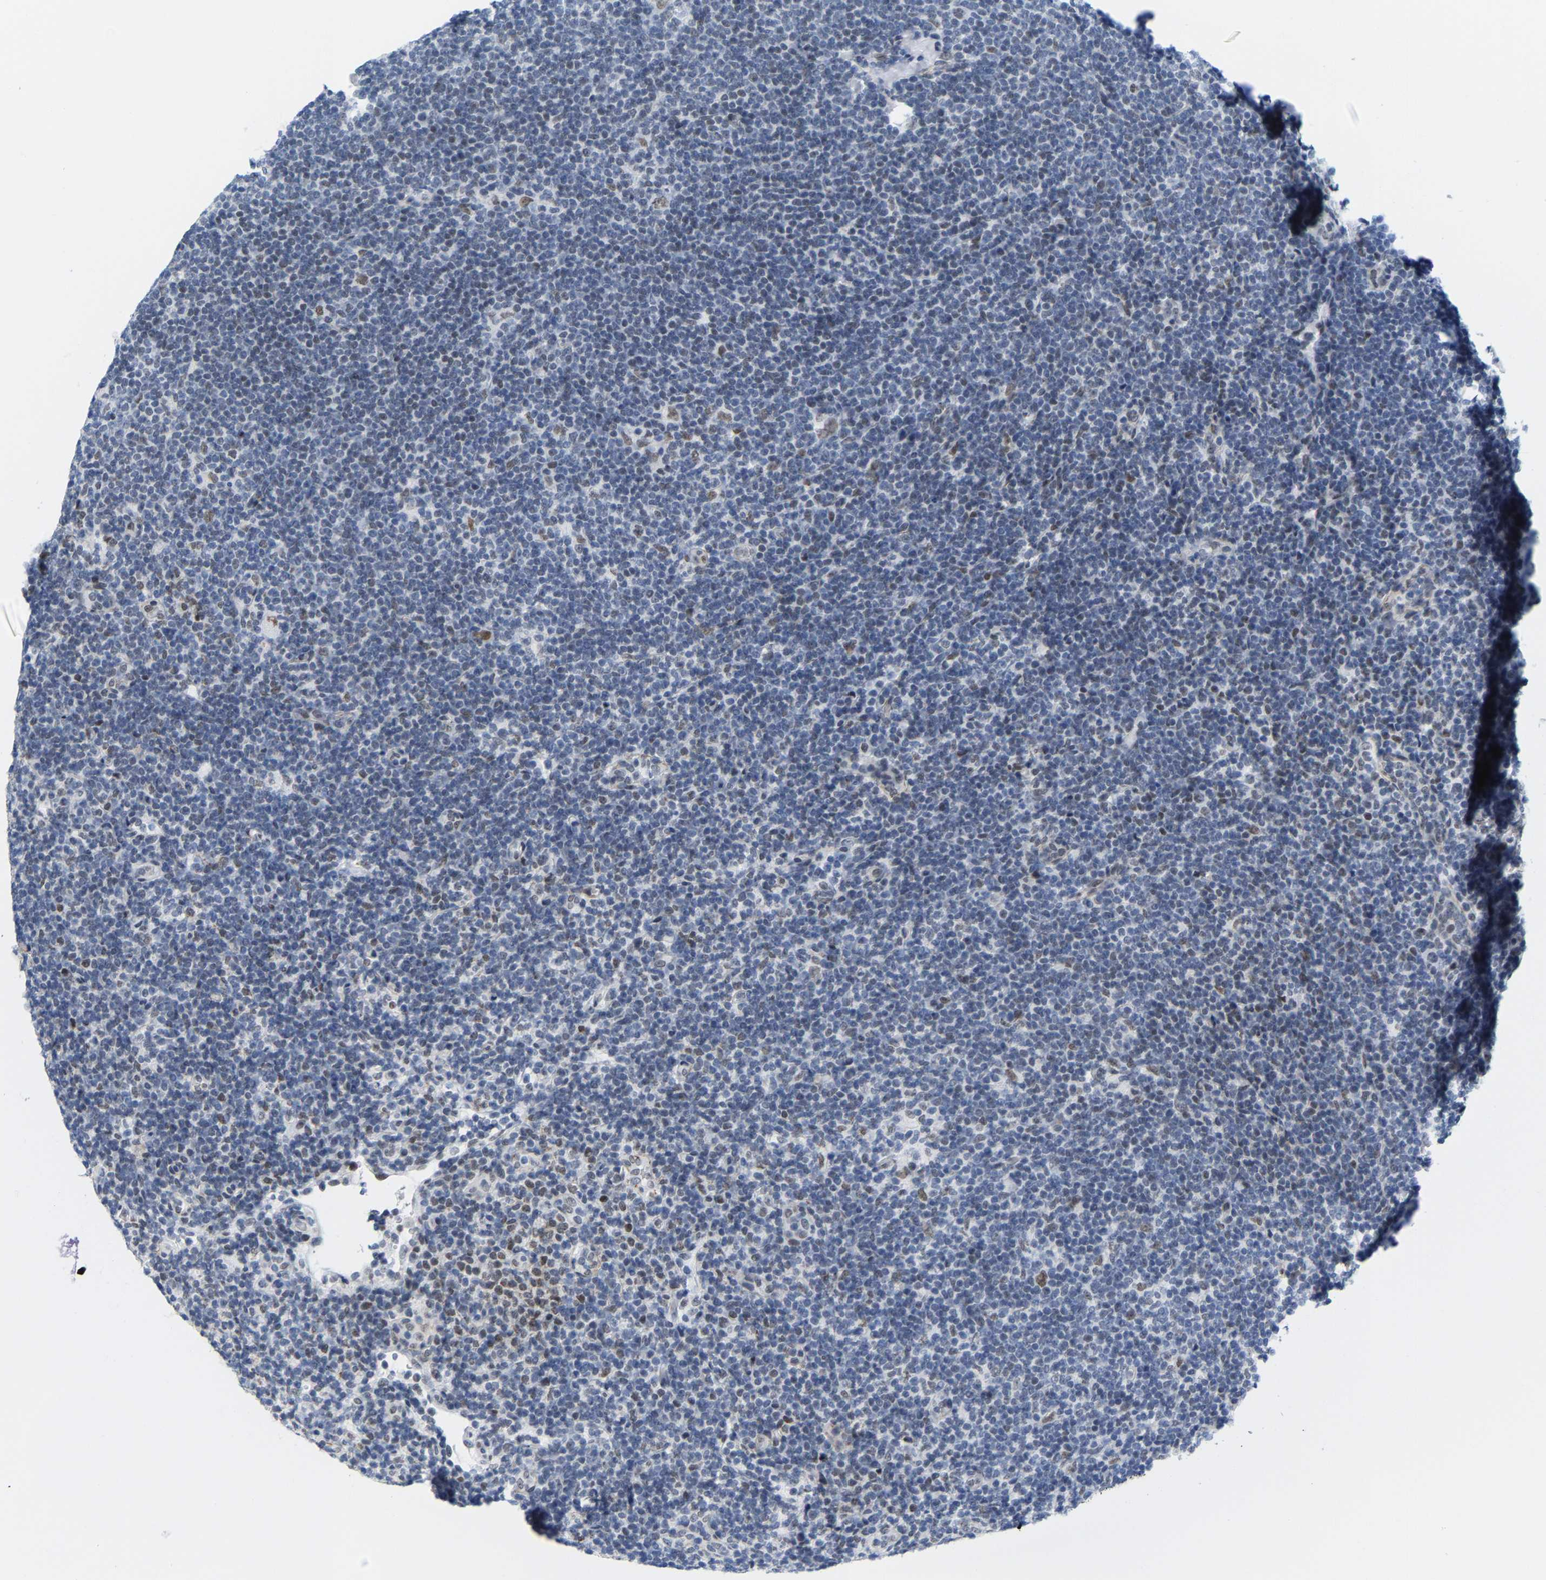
{"staining": {"intensity": "weak", "quantity": ">75%", "location": "nuclear"}, "tissue": "lymphoma", "cell_type": "Tumor cells", "image_type": "cancer", "snomed": [{"axis": "morphology", "description": "Hodgkin's disease, NOS"}, {"axis": "topography", "description": "Lymph node"}], "caption": "DAB (3,3'-diaminobenzidine) immunohistochemical staining of lymphoma displays weak nuclear protein positivity in about >75% of tumor cells.", "gene": "FAM180A", "patient": {"sex": "female", "age": 57}}